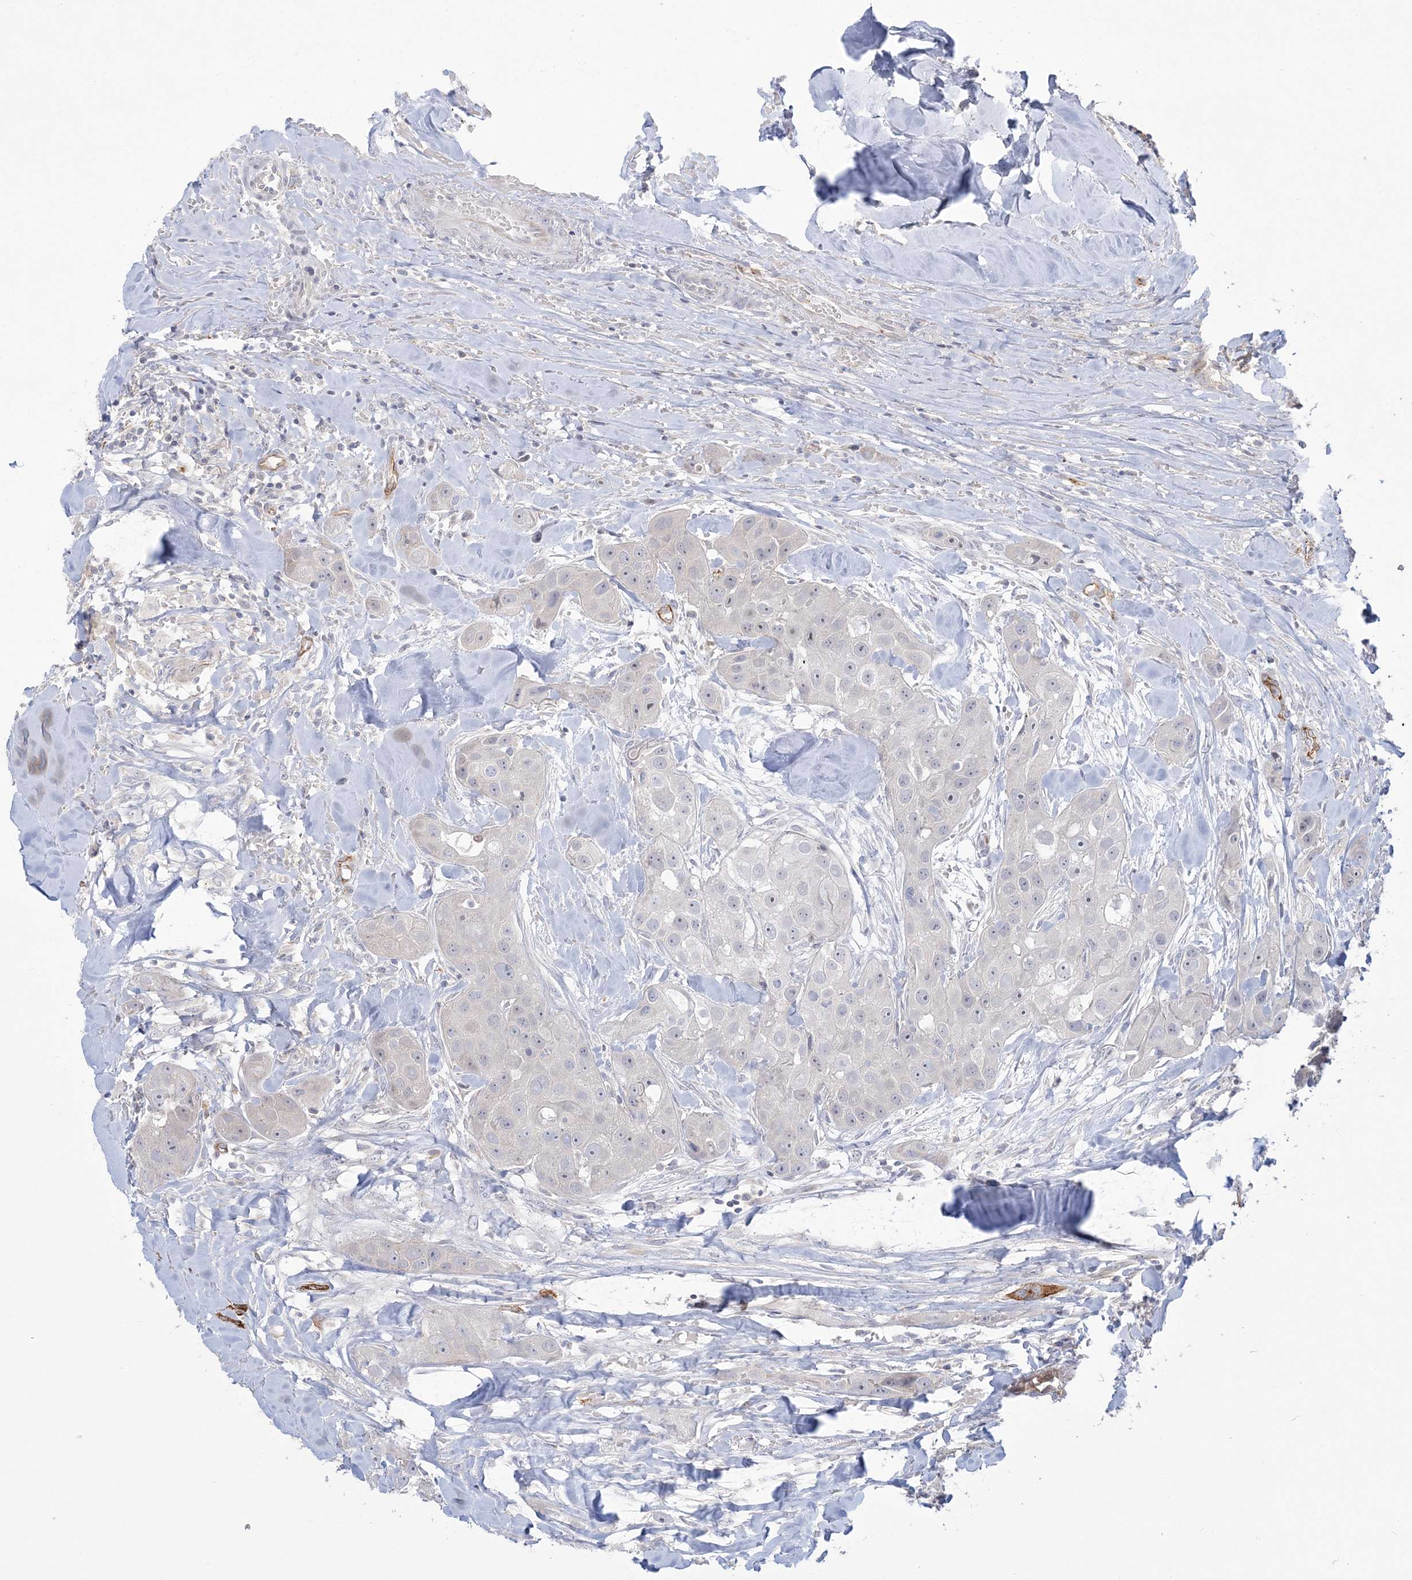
{"staining": {"intensity": "negative", "quantity": "none", "location": "none"}, "tissue": "head and neck cancer", "cell_type": "Tumor cells", "image_type": "cancer", "snomed": [{"axis": "morphology", "description": "Normal tissue, NOS"}, {"axis": "morphology", "description": "Squamous cell carcinoma, NOS"}, {"axis": "topography", "description": "Skeletal muscle"}, {"axis": "topography", "description": "Head-Neck"}], "caption": "DAB (3,3'-diaminobenzidine) immunohistochemical staining of head and neck cancer displays no significant staining in tumor cells.", "gene": "FARSB", "patient": {"sex": "male", "age": 51}}